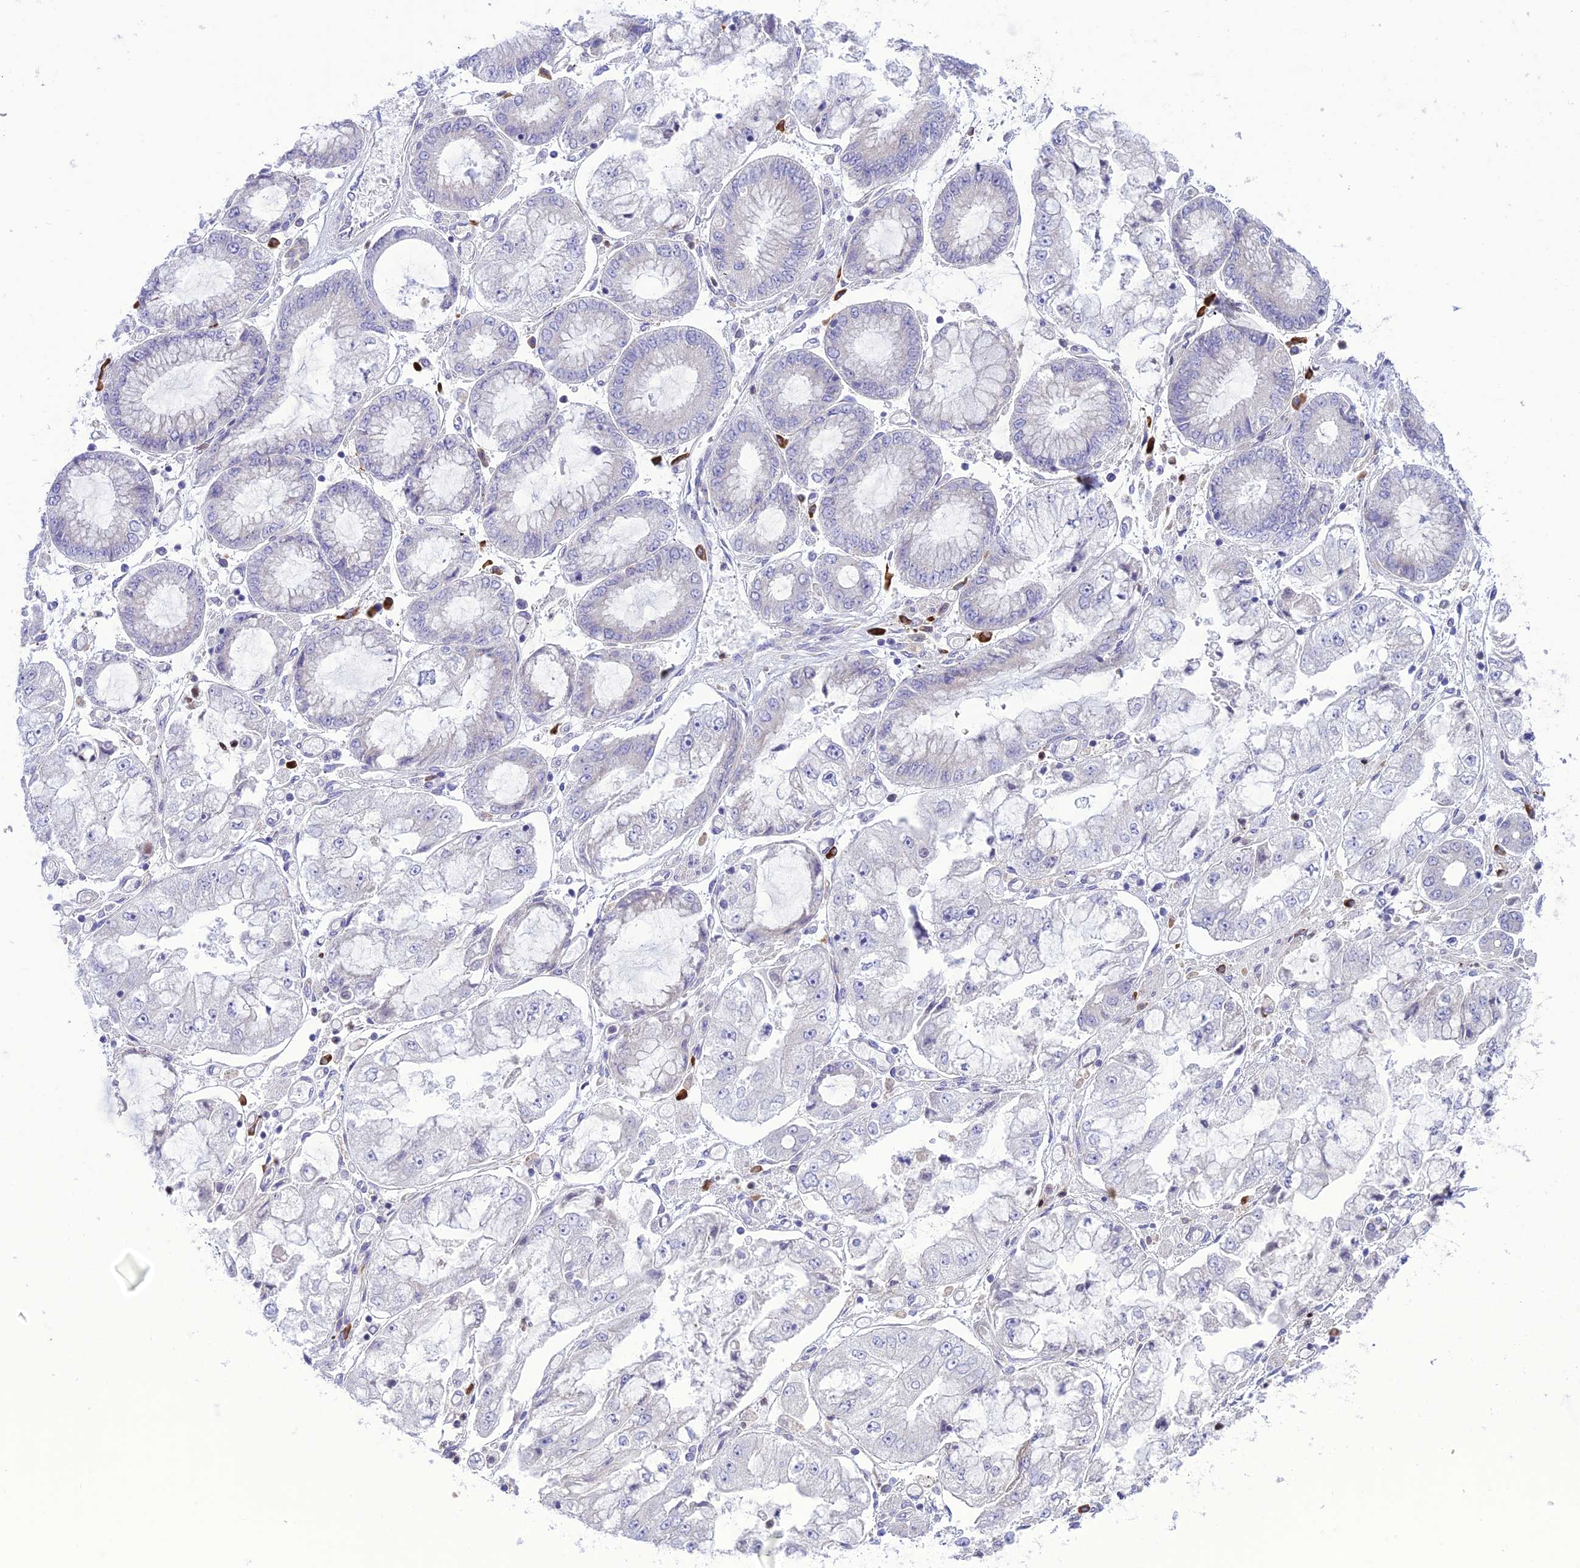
{"staining": {"intensity": "negative", "quantity": "none", "location": "none"}, "tissue": "stomach cancer", "cell_type": "Tumor cells", "image_type": "cancer", "snomed": [{"axis": "morphology", "description": "Adenocarcinoma, NOS"}, {"axis": "topography", "description": "Stomach"}], "caption": "Immunohistochemistry of human stomach cancer demonstrates no expression in tumor cells.", "gene": "JMY", "patient": {"sex": "male", "age": 76}}